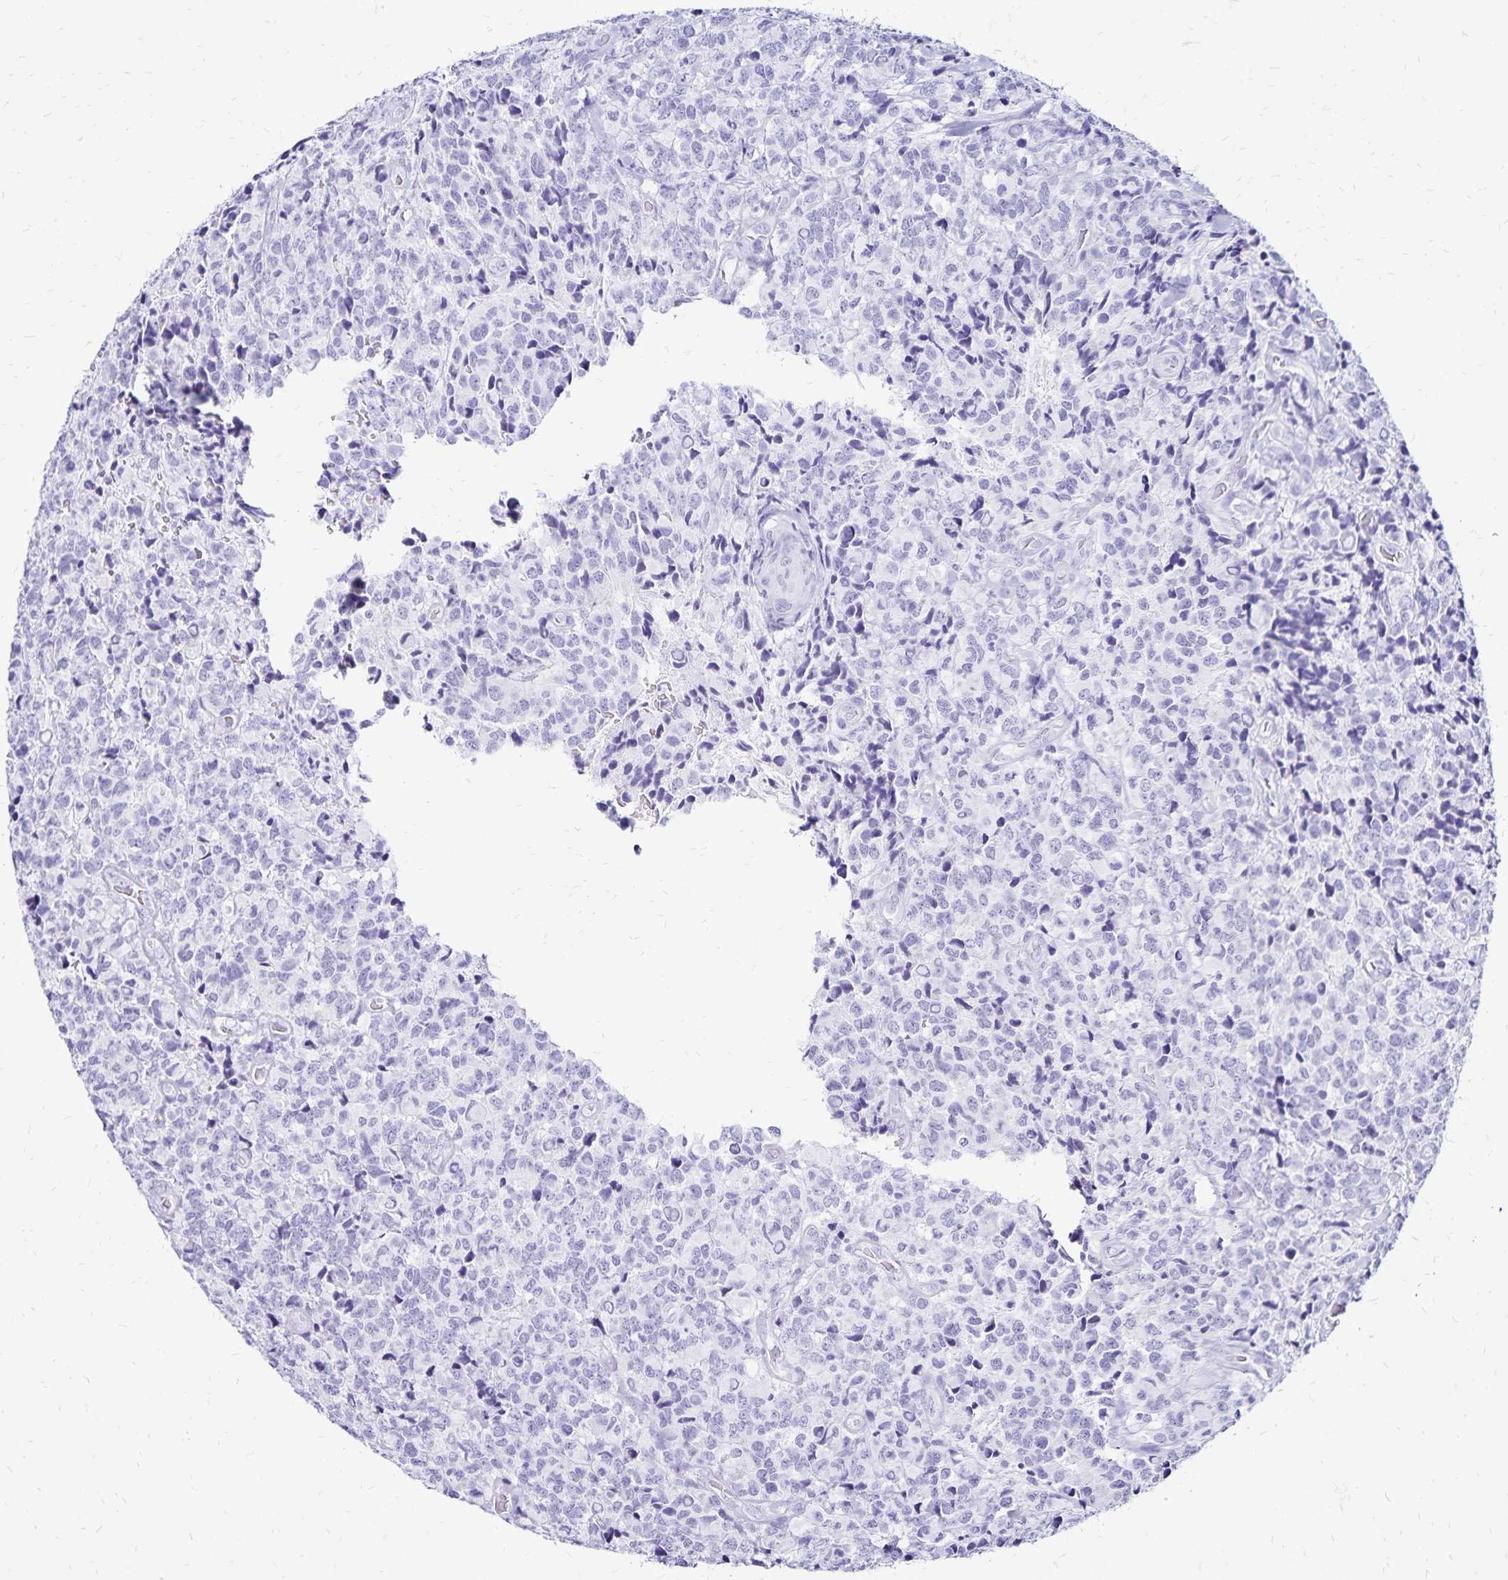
{"staining": {"intensity": "negative", "quantity": "none", "location": "none"}, "tissue": "glioma", "cell_type": "Tumor cells", "image_type": "cancer", "snomed": [{"axis": "morphology", "description": "Glioma, malignant, High grade"}, {"axis": "topography", "description": "Brain"}], "caption": "High-grade glioma (malignant) was stained to show a protein in brown. There is no significant expression in tumor cells. The staining was performed using DAB (3,3'-diaminobenzidine) to visualize the protein expression in brown, while the nuclei were stained in blue with hematoxylin (Magnification: 20x).", "gene": "LIN28B", "patient": {"sex": "male", "age": 39}}